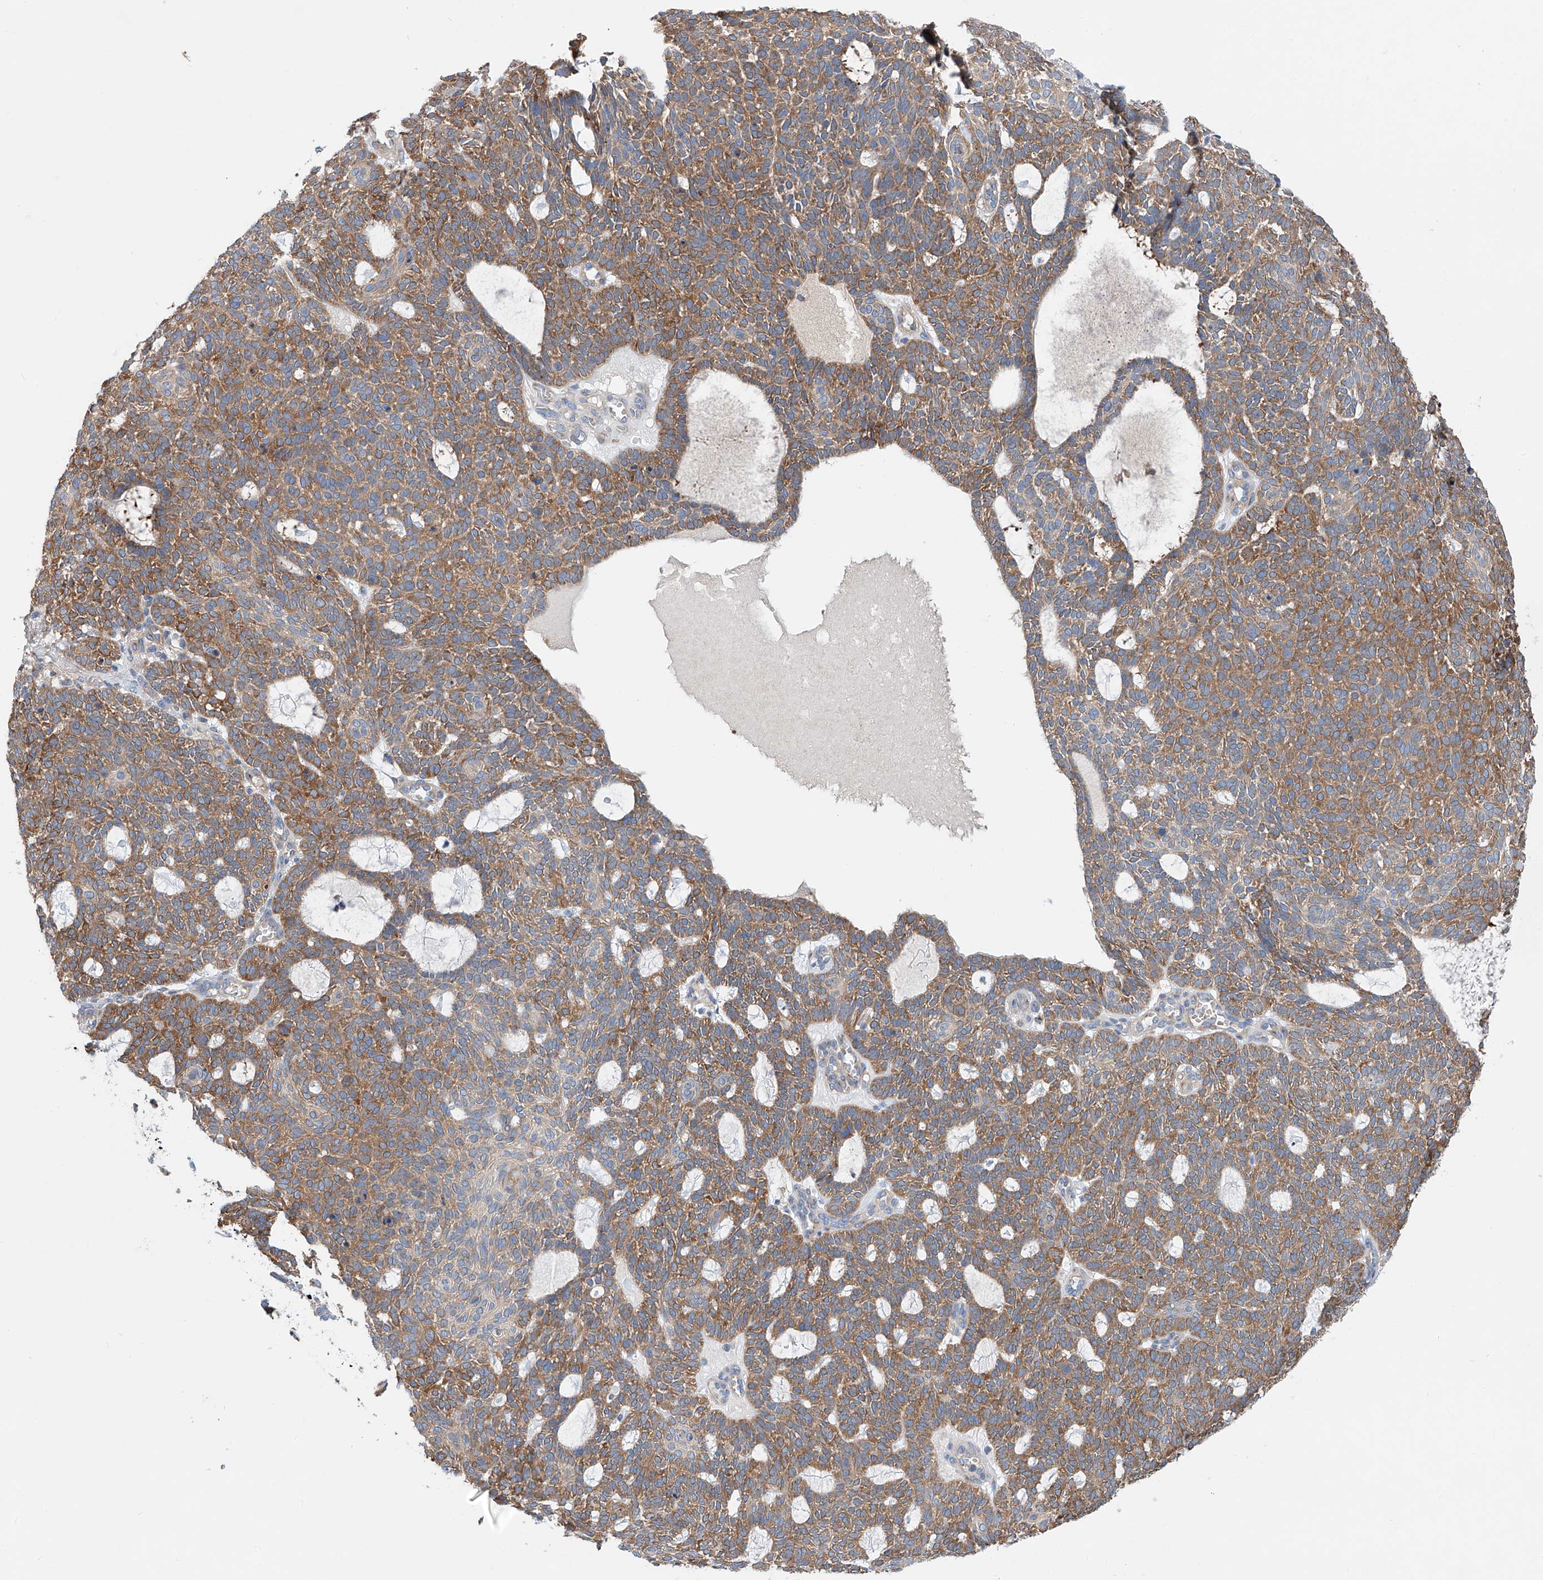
{"staining": {"intensity": "moderate", "quantity": ">75%", "location": "cytoplasmic/membranous"}, "tissue": "skin cancer", "cell_type": "Tumor cells", "image_type": "cancer", "snomed": [{"axis": "morphology", "description": "Squamous cell carcinoma, NOS"}, {"axis": "topography", "description": "Skin"}], "caption": "Moderate cytoplasmic/membranous protein staining is seen in approximately >75% of tumor cells in skin cancer (squamous cell carcinoma).", "gene": "SLC22A7", "patient": {"sex": "female", "age": 90}}